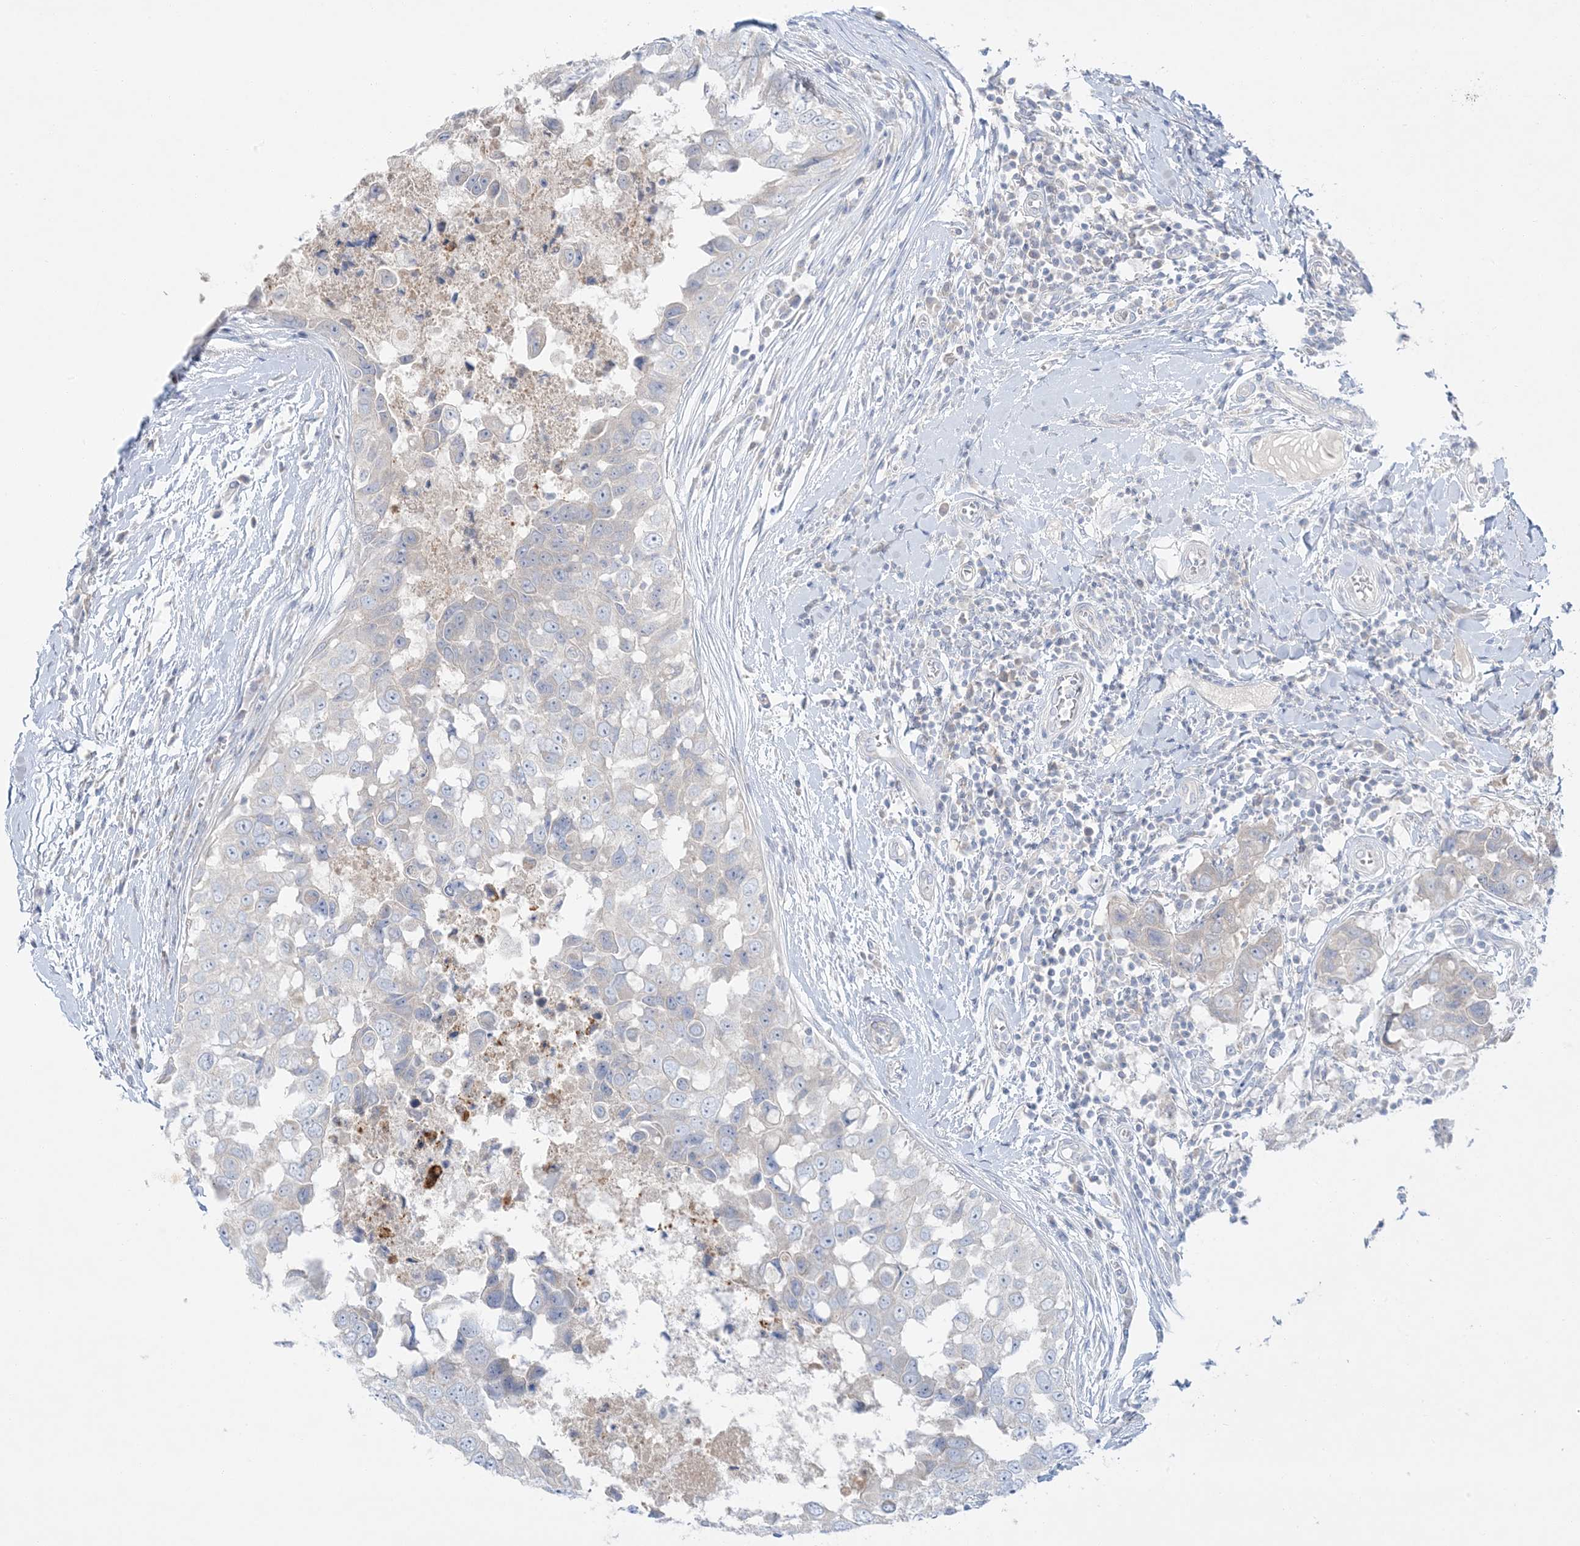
{"staining": {"intensity": "negative", "quantity": "none", "location": "none"}, "tissue": "breast cancer", "cell_type": "Tumor cells", "image_type": "cancer", "snomed": [{"axis": "morphology", "description": "Duct carcinoma"}, {"axis": "topography", "description": "Breast"}], "caption": "High power microscopy photomicrograph of an immunohistochemistry micrograph of breast cancer, revealing no significant expression in tumor cells. (DAB (3,3'-diaminobenzidine) immunohistochemistry (IHC) visualized using brightfield microscopy, high magnification).", "gene": "FAM184A", "patient": {"sex": "female", "age": 27}}